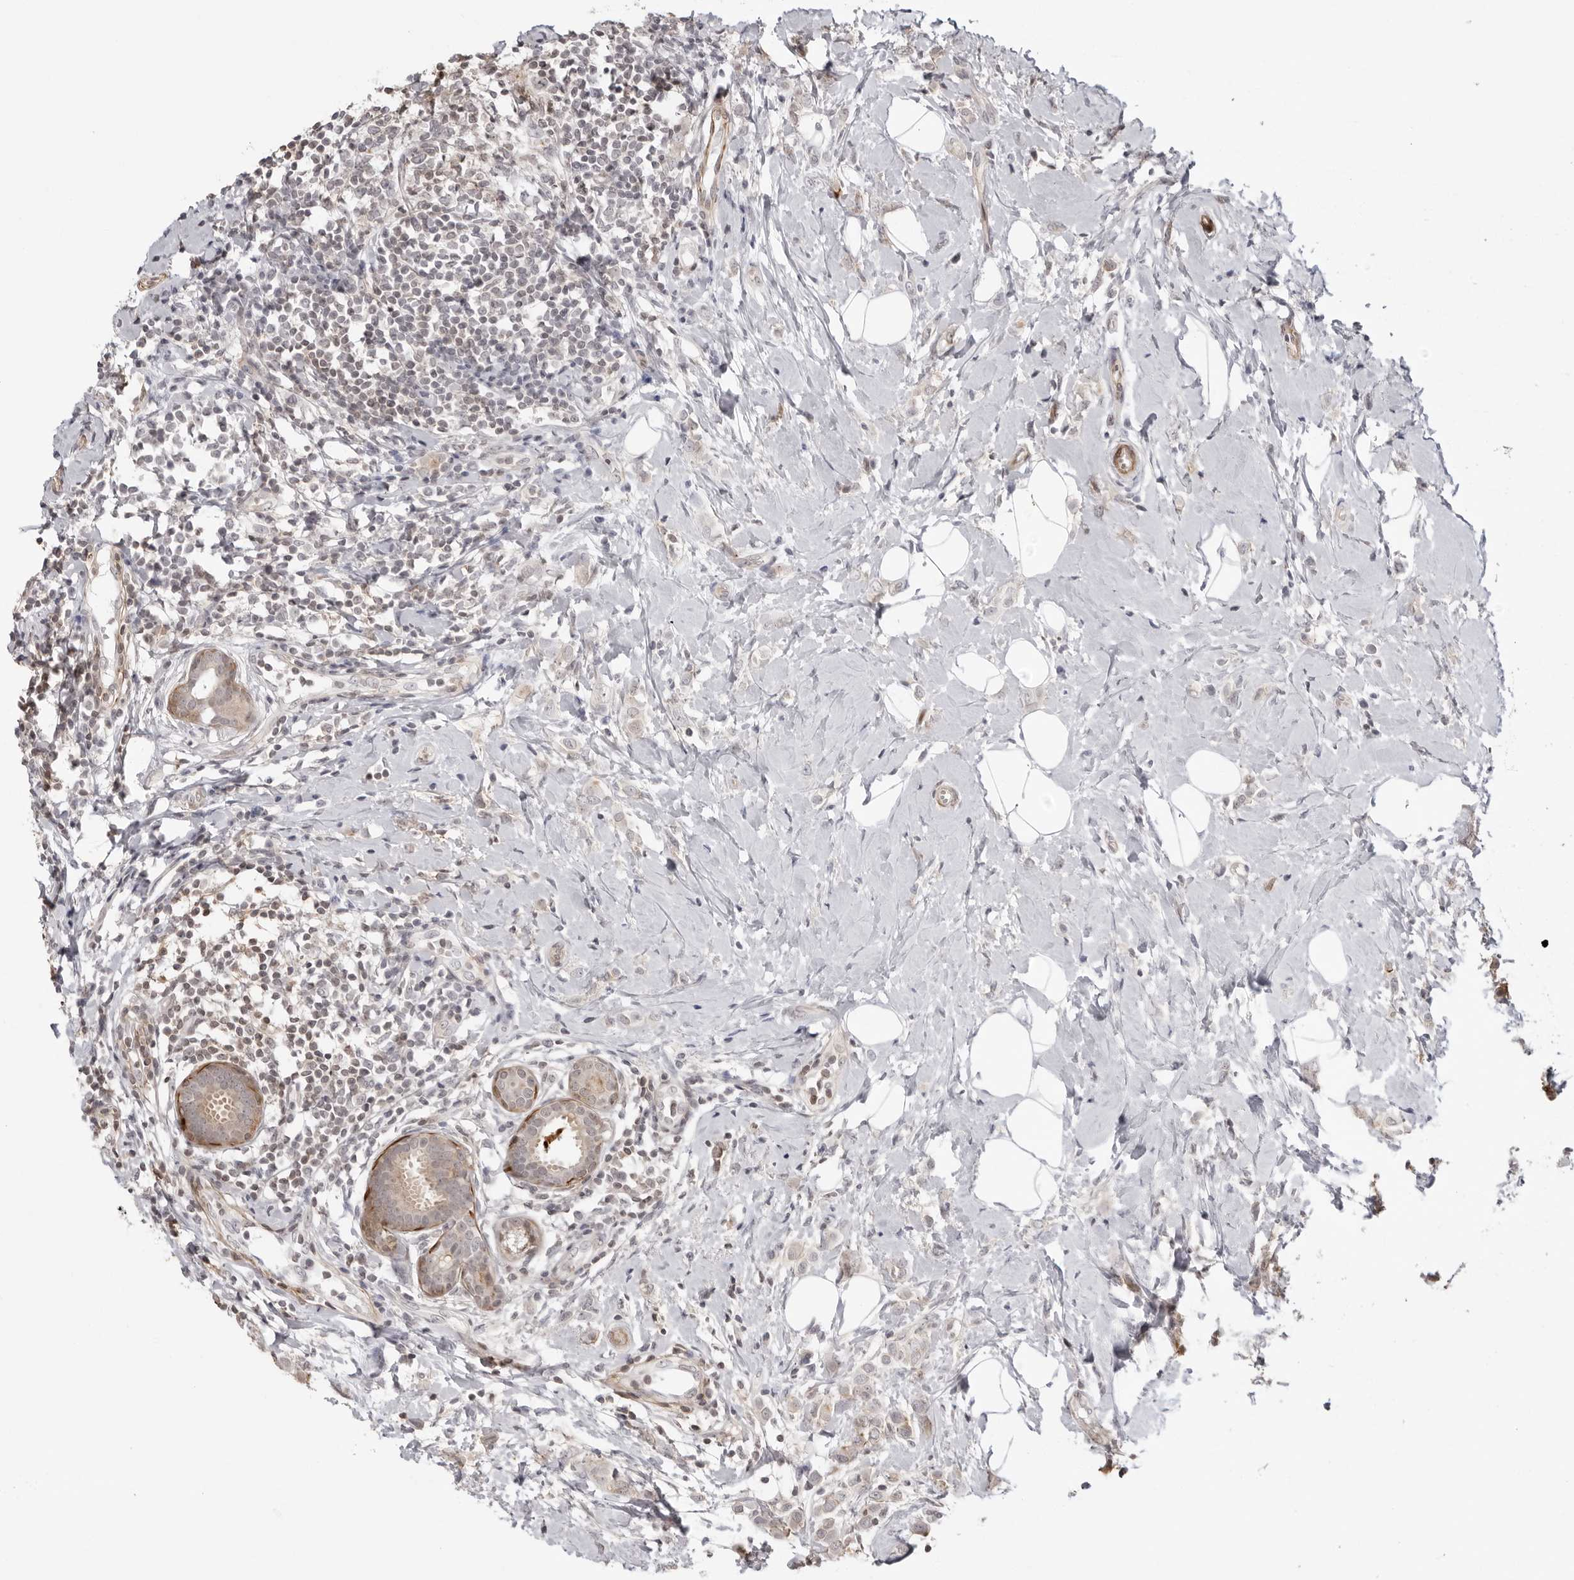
{"staining": {"intensity": "negative", "quantity": "none", "location": "none"}, "tissue": "breast cancer", "cell_type": "Tumor cells", "image_type": "cancer", "snomed": [{"axis": "morphology", "description": "Lobular carcinoma"}, {"axis": "topography", "description": "Breast"}], "caption": "Tumor cells are negative for brown protein staining in breast cancer (lobular carcinoma).", "gene": "UNK", "patient": {"sex": "female", "age": 47}}